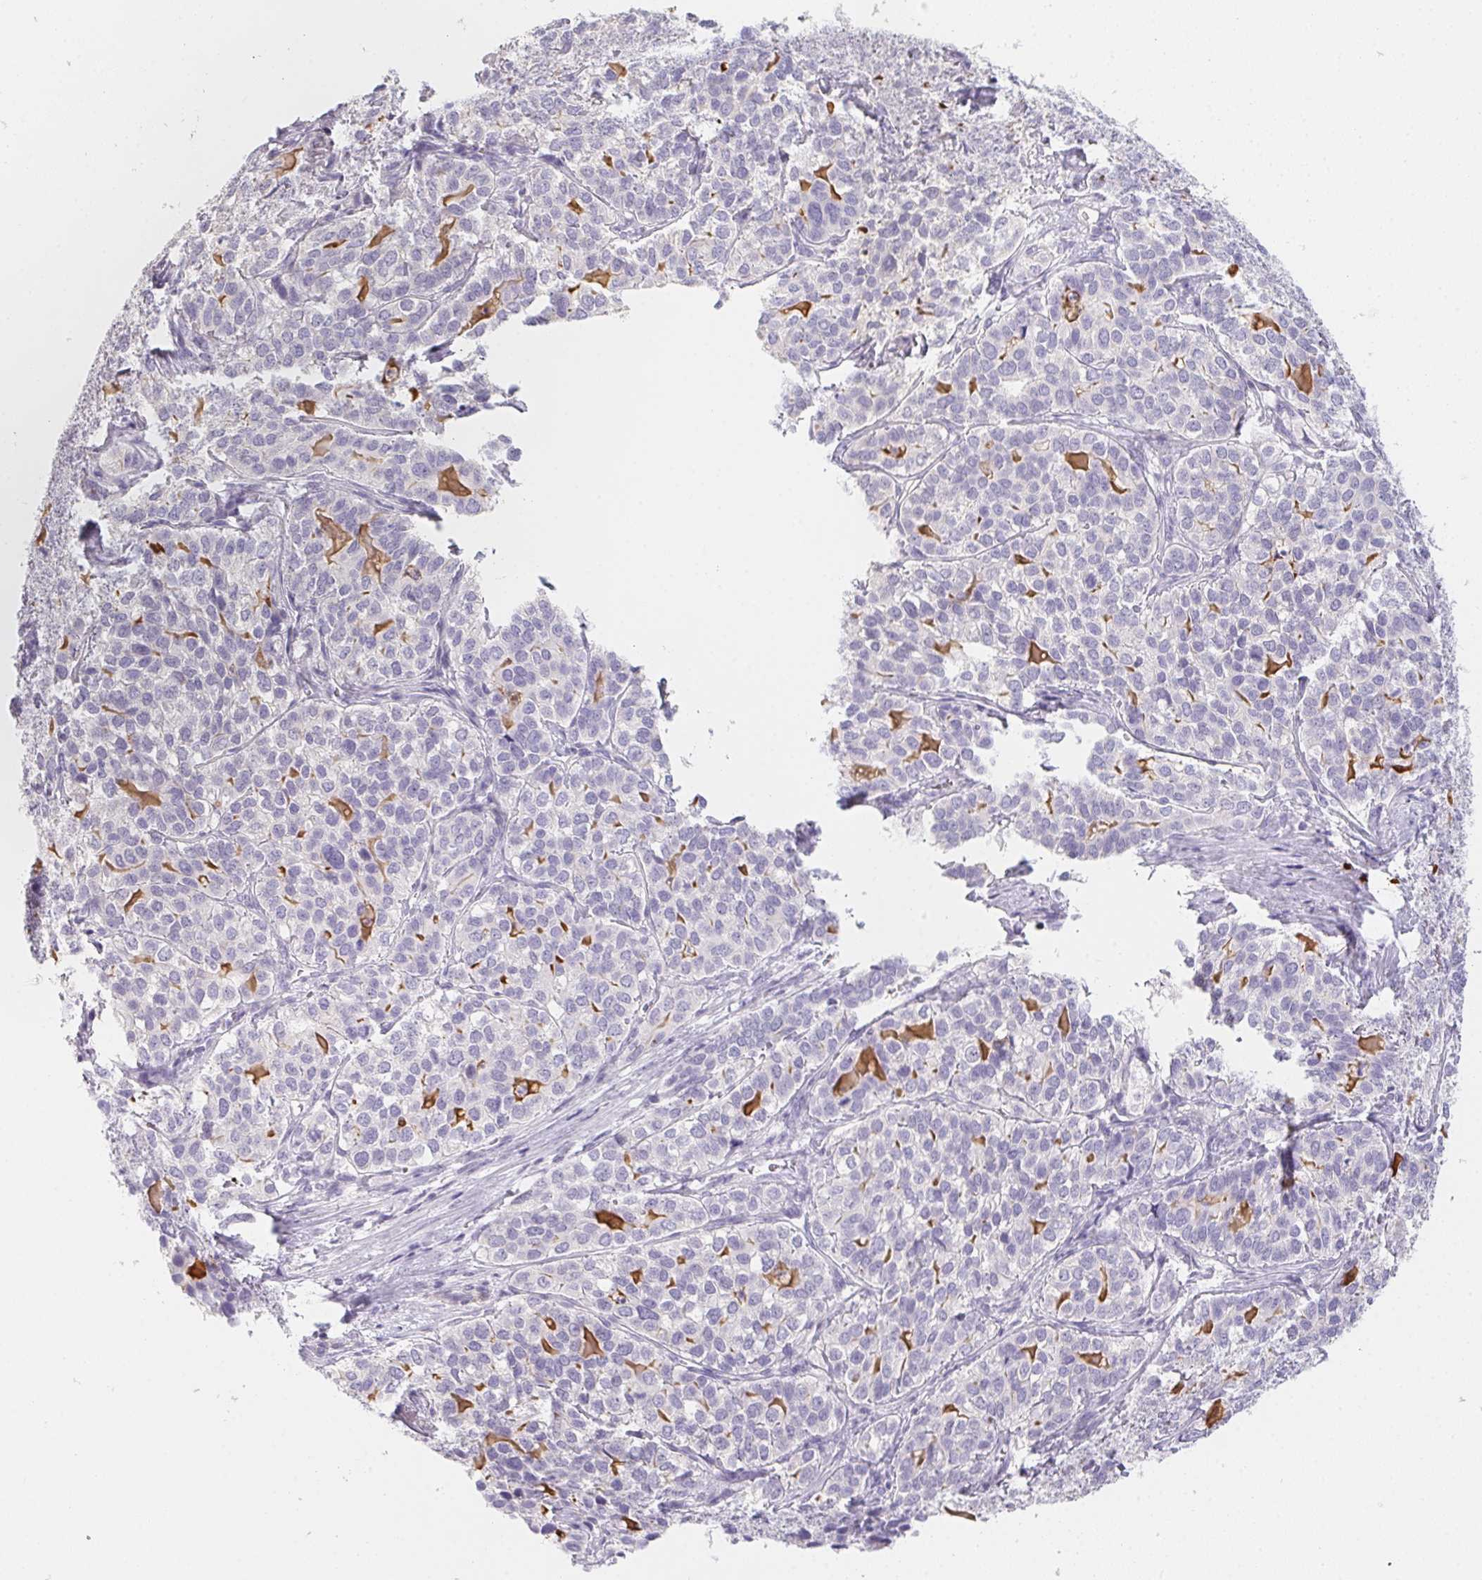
{"staining": {"intensity": "negative", "quantity": "none", "location": "none"}, "tissue": "liver cancer", "cell_type": "Tumor cells", "image_type": "cancer", "snomed": [{"axis": "morphology", "description": "Cholangiocarcinoma"}, {"axis": "topography", "description": "Liver"}], "caption": "Immunohistochemical staining of human liver cancer (cholangiocarcinoma) exhibits no significant staining in tumor cells.", "gene": "MYL4", "patient": {"sex": "male", "age": 56}}